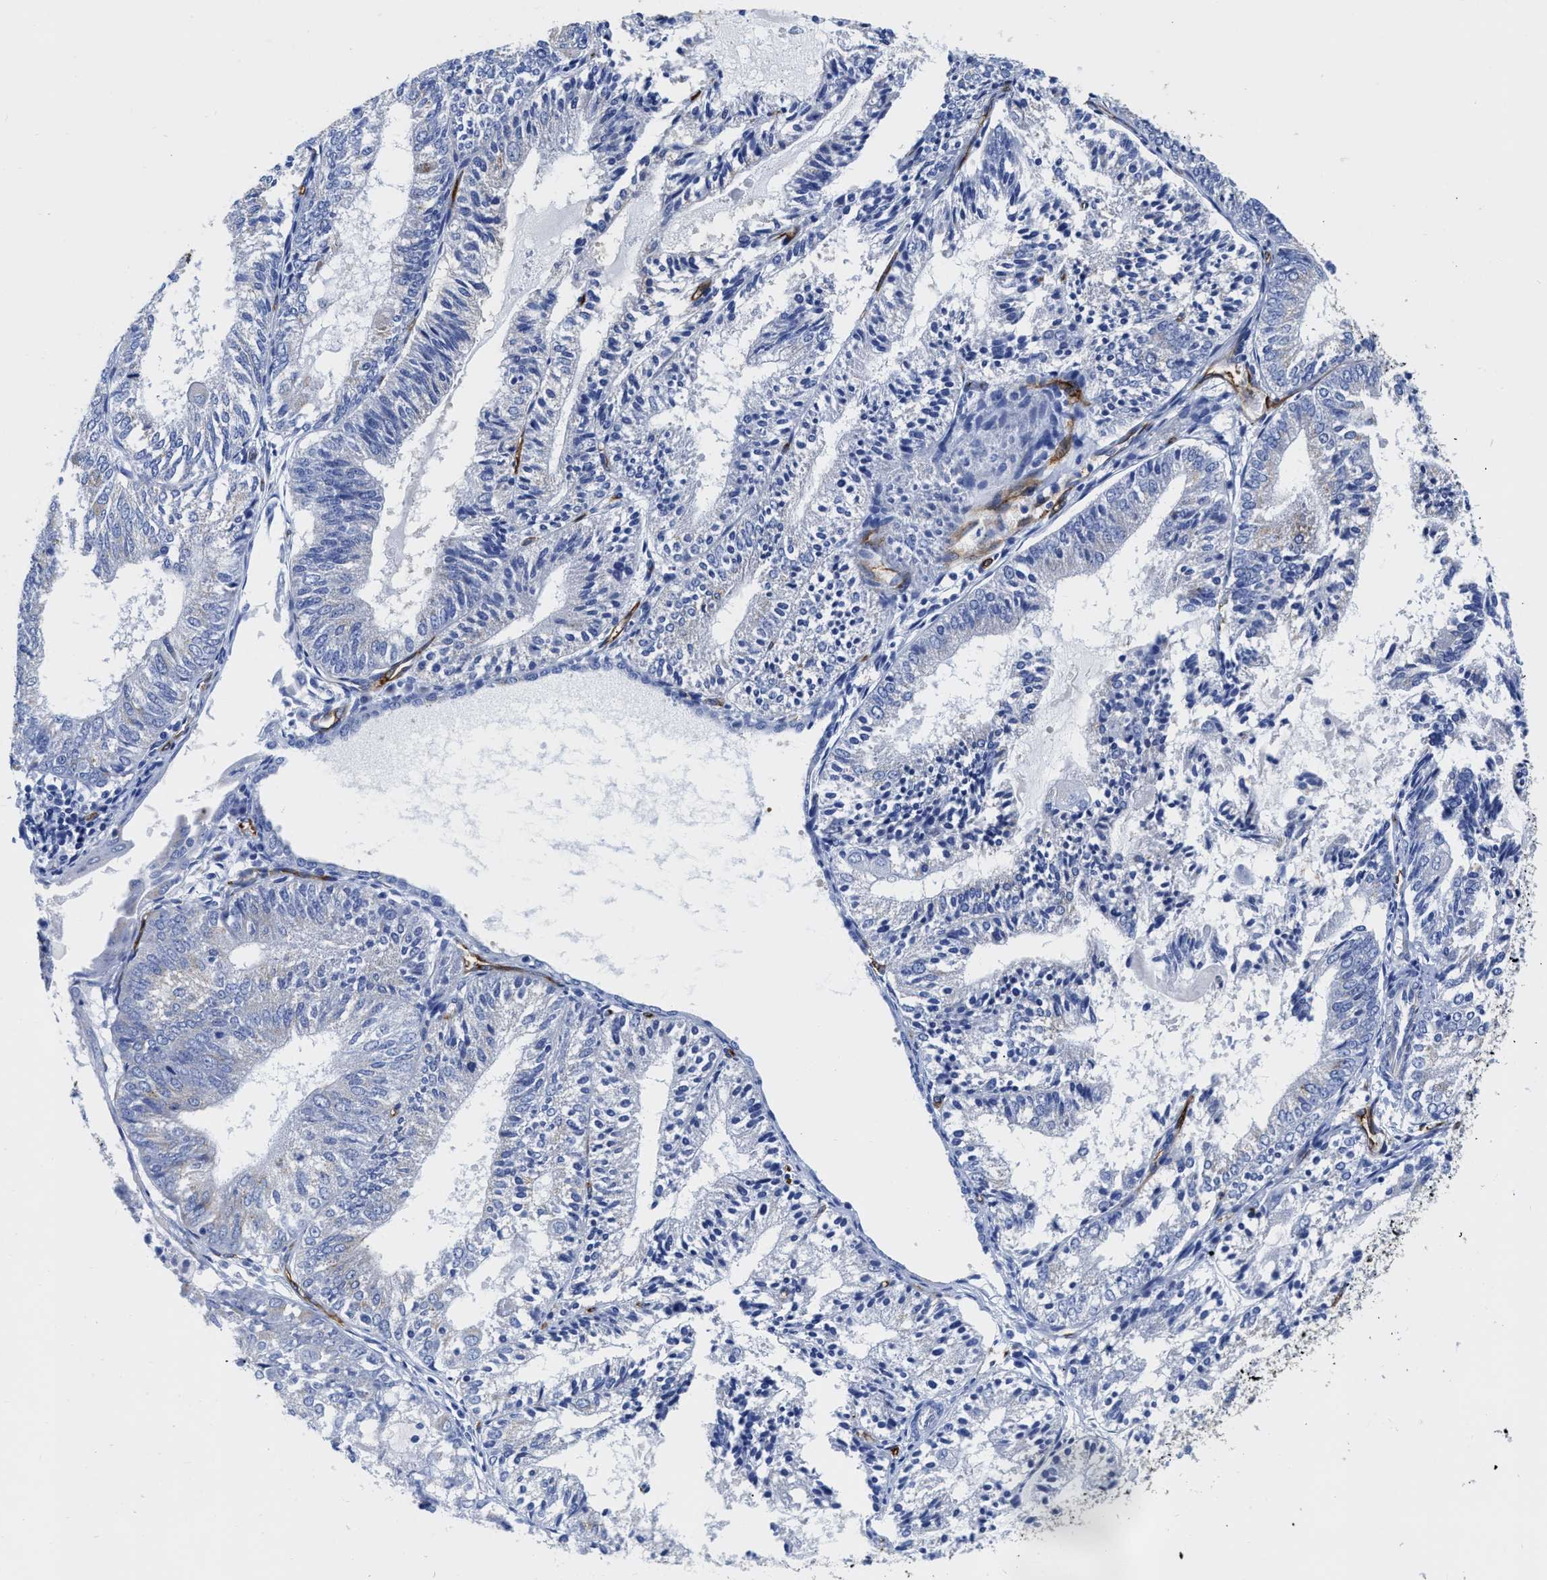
{"staining": {"intensity": "negative", "quantity": "none", "location": "none"}, "tissue": "endometrial cancer", "cell_type": "Tumor cells", "image_type": "cancer", "snomed": [{"axis": "morphology", "description": "Adenocarcinoma, NOS"}, {"axis": "topography", "description": "Endometrium"}], "caption": "IHC photomicrograph of endometrial cancer (adenocarcinoma) stained for a protein (brown), which shows no staining in tumor cells. Brightfield microscopy of immunohistochemistry stained with DAB (3,3'-diaminobenzidine) (brown) and hematoxylin (blue), captured at high magnification.", "gene": "TVP23B", "patient": {"sex": "female", "age": 81}}